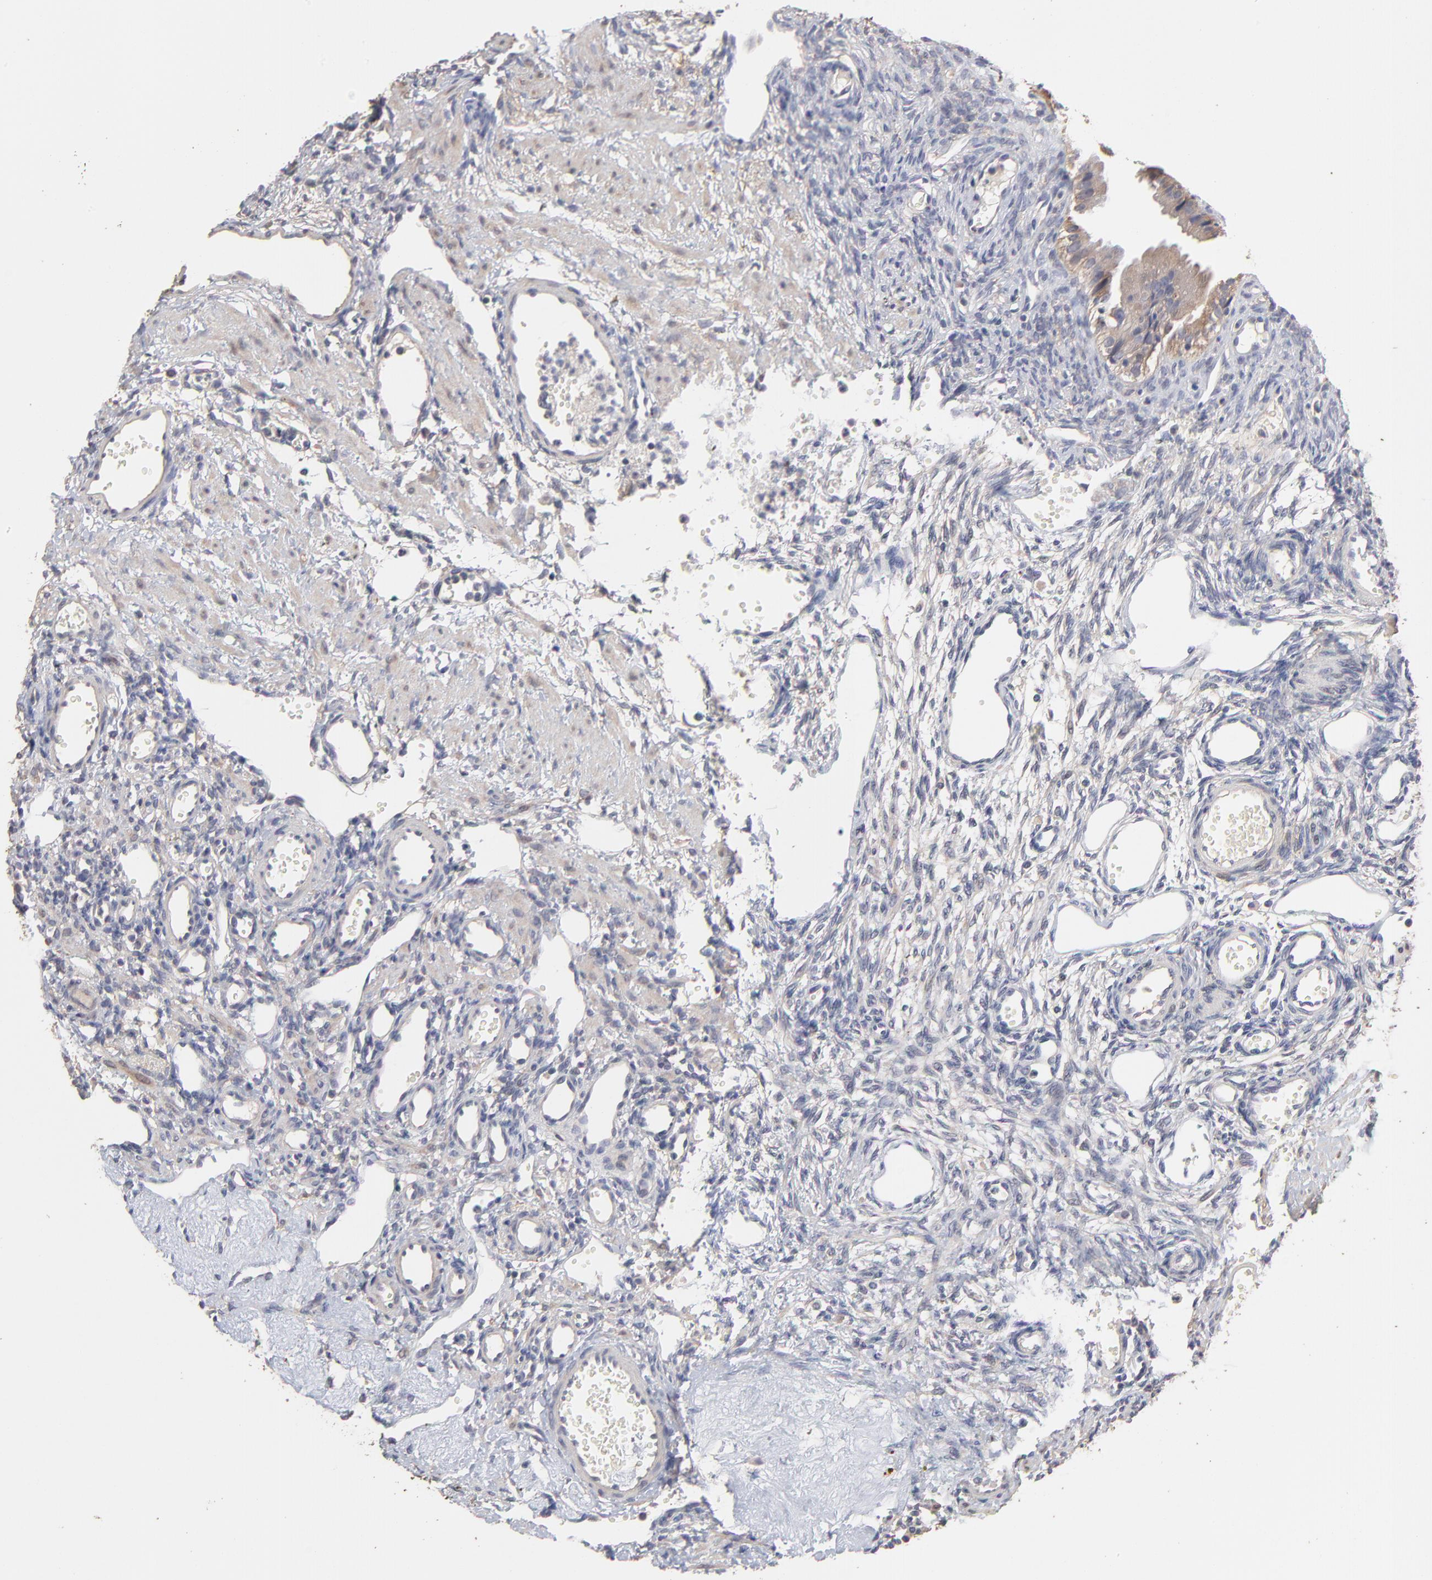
{"staining": {"intensity": "negative", "quantity": "none", "location": "none"}, "tissue": "ovary", "cell_type": "Ovarian stroma cells", "image_type": "normal", "snomed": [{"axis": "morphology", "description": "Normal tissue, NOS"}, {"axis": "topography", "description": "Ovary"}], "caption": "IHC of normal human ovary exhibits no expression in ovarian stroma cells.", "gene": "TANGO2", "patient": {"sex": "female", "age": 33}}